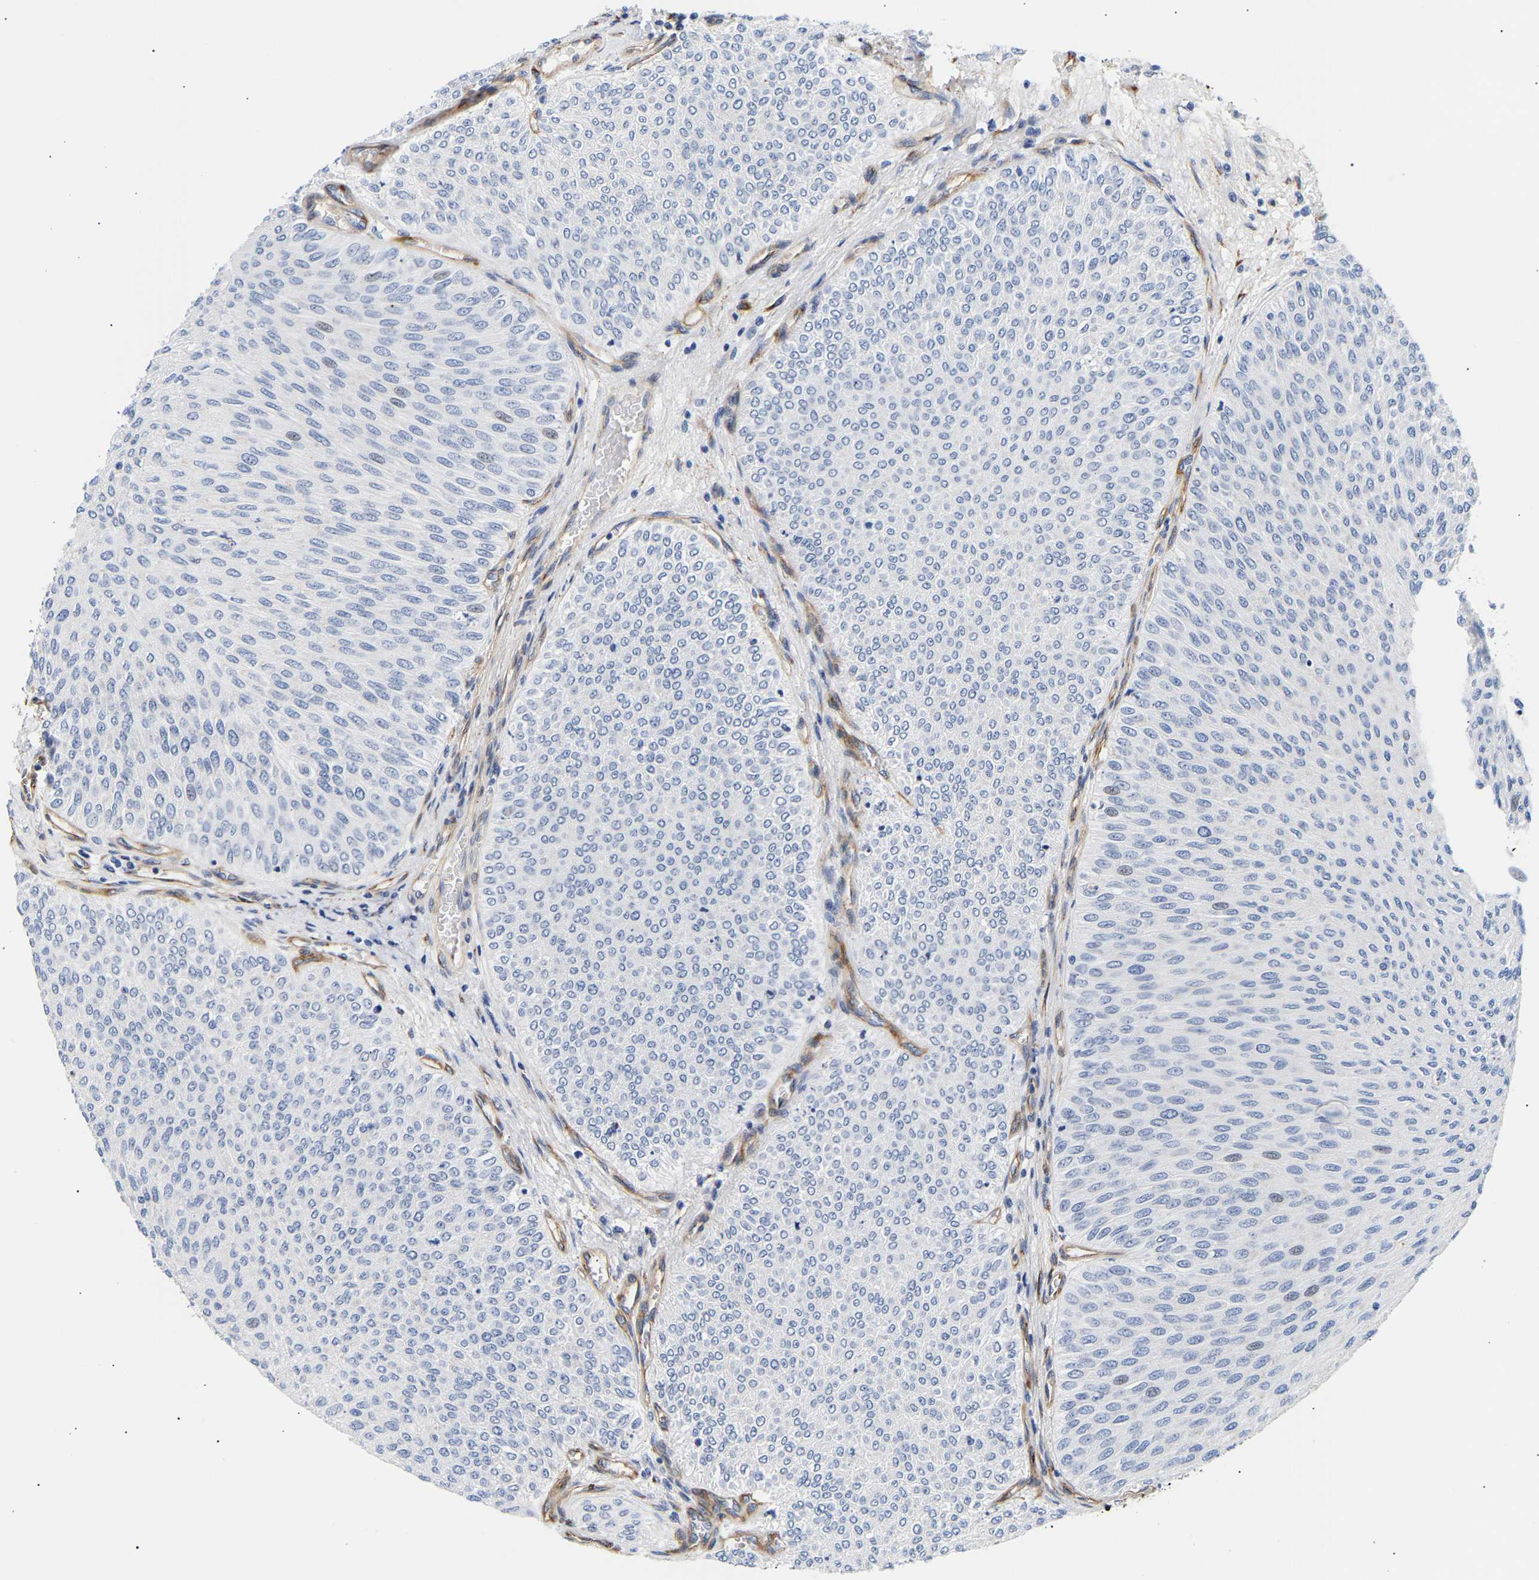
{"staining": {"intensity": "negative", "quantity": "none", "location": "none"}, "tissue": "urothelial cancer", "cell_type": "Tumor cells", "image_type": "cancer", "snomed": [{"axis": "morphology", "description": "Urothelial carcinoma, Low grade"}, {"axis": "topography", "description": "Urinary bladder"}], "caption": "A high-resolution micrograph shows immunohistochemistry staining of urothelial carcinoma (low-grade), which reveals no significant positivity in tumor cells.", "gene": "IGFBP7", "patient": {"sex": "male", "age": 78}}